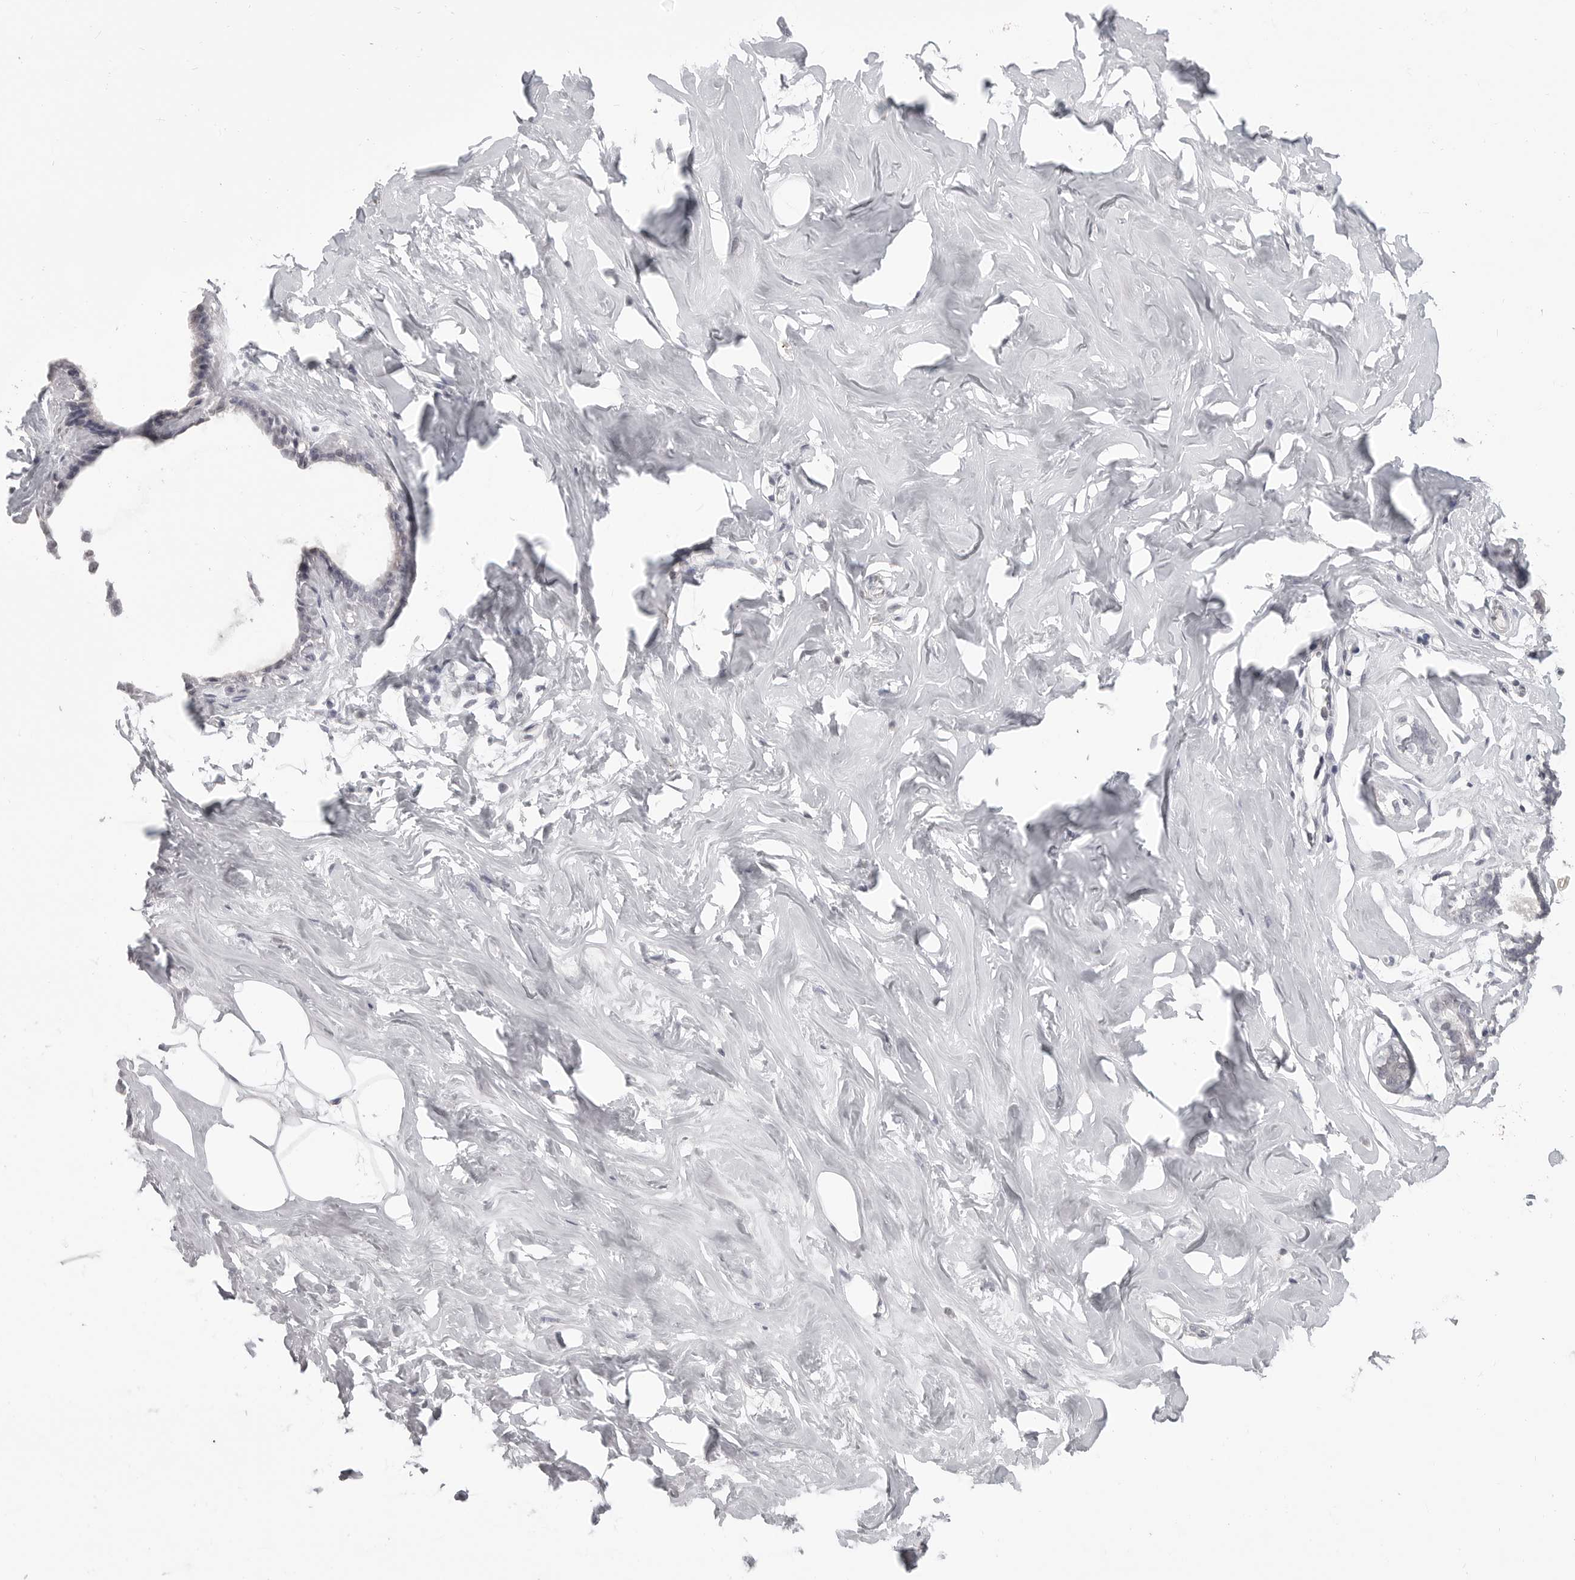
{"staining": {"intensity": "negative", "quantity": "none", "location": "none"}, "tissue": "adipose tissue", "cell_type": "Adipocytes", "image_type": "normal", "snomed": [{"axis": "morphology", "description": "Normal tissue, NOS"}, {"axis": "morphology", "description": "Fibrosis, NOS"}, {"axis": "topography", "description": "Breast"}, {"axis": "topography", "description": "Adipose tissue"}], "caption": "This is a histopathology image of immunohistochemistry staining of normal adipose tissue, which shows no positivity in adipocytes.", "gene": "IFNGR1", "patient": {"sex": "female", "age": 39}}